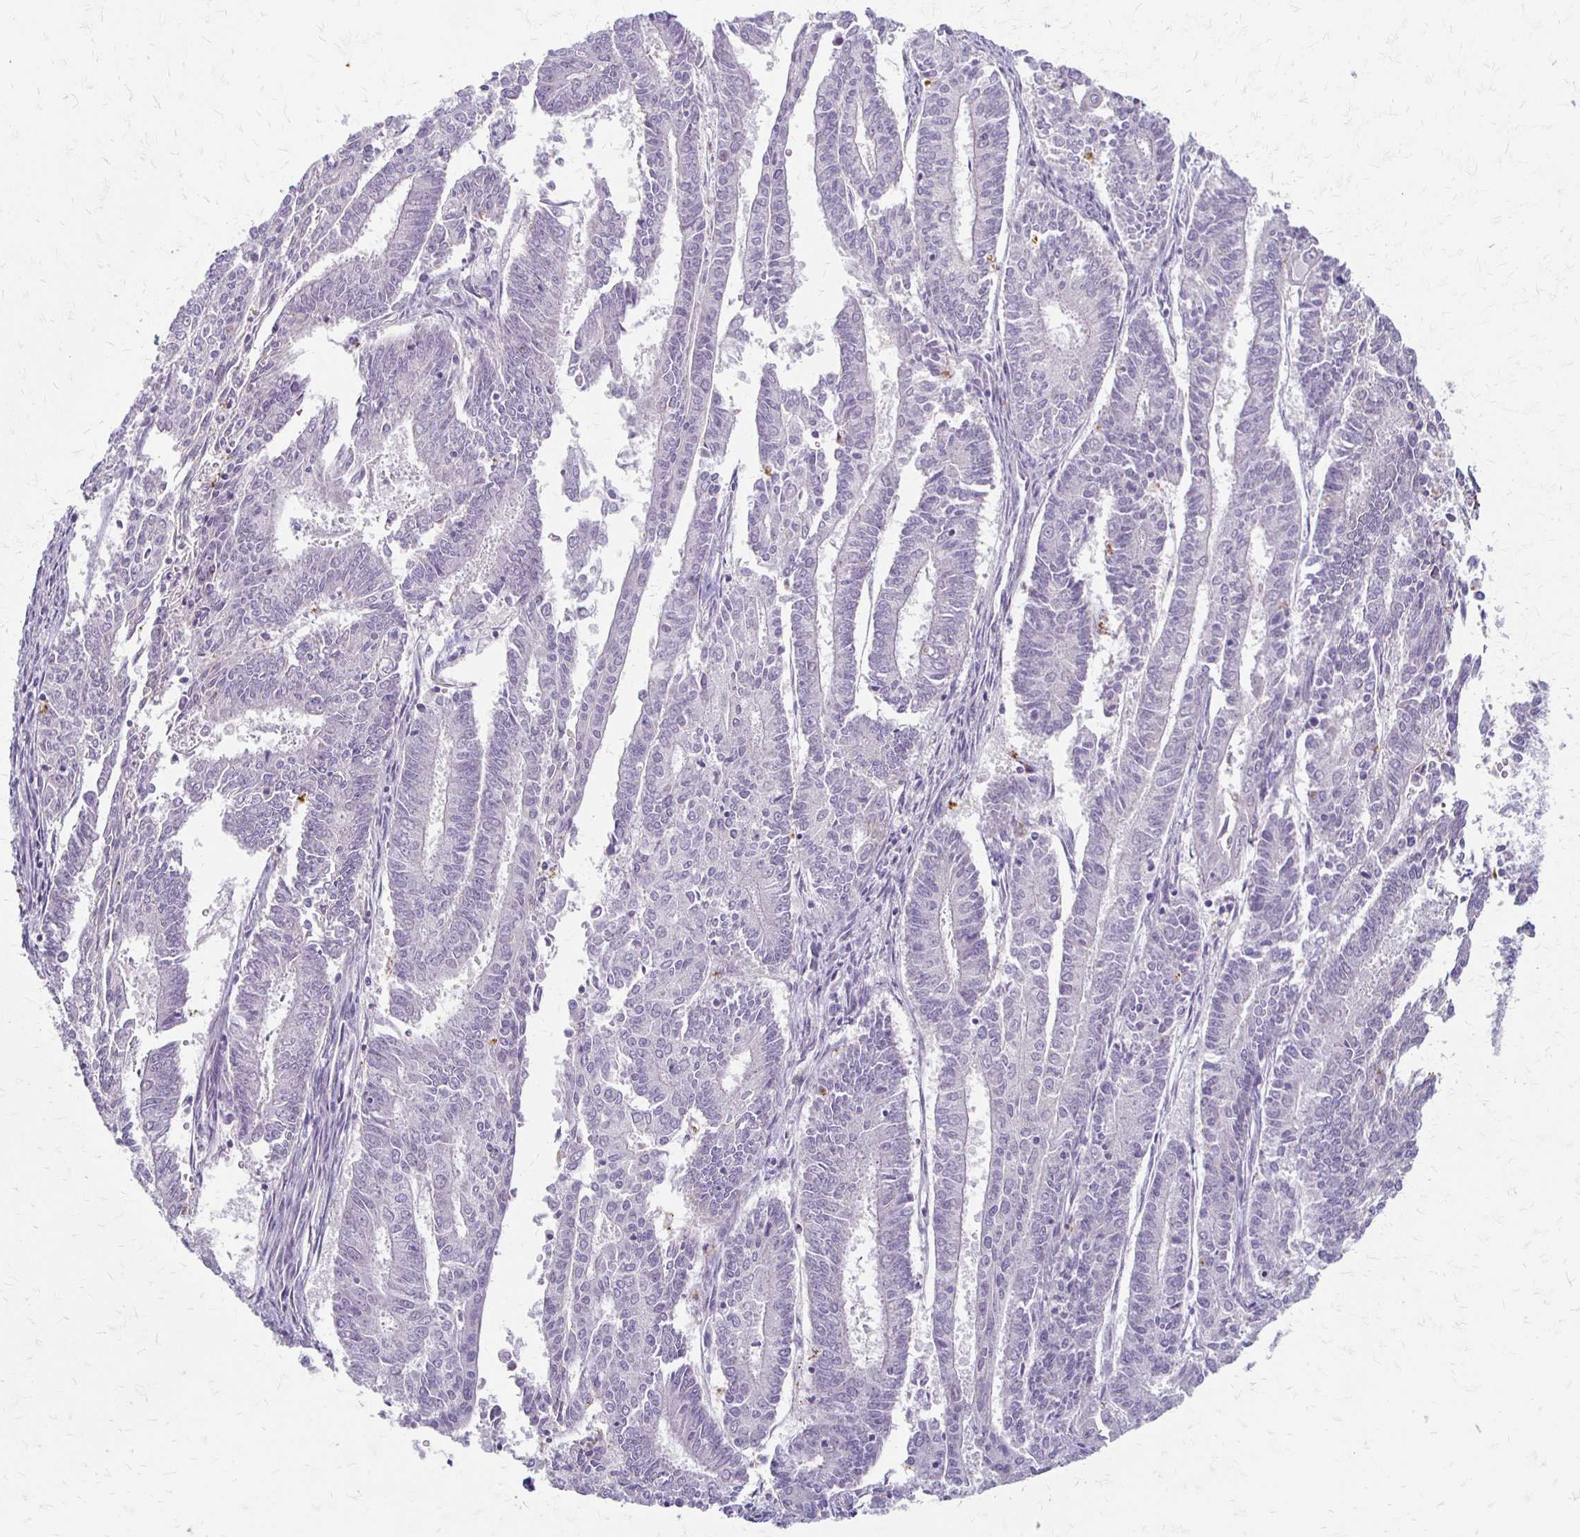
{"staining": {"intensity": "negative", "quantity": "none", "location": "none"}, "tissue": "endometrial cancer", "cell_type": "Tumor cells", "image_type": "cancer", "snomed": [{"axis": "morphology", "description": "Adenocarcinoma, NOS"}, {"axis": "topography", "description": "Endometrium"}], "caption": "A high-resolution histopathology image shows immunohistochemistry (IHC) staining of endometrial cancer (adenocarcinoma), which shows no significant staining in tumor cells.", "gene": "ACP5", "patient": {"sex": "female", "age": 59}}